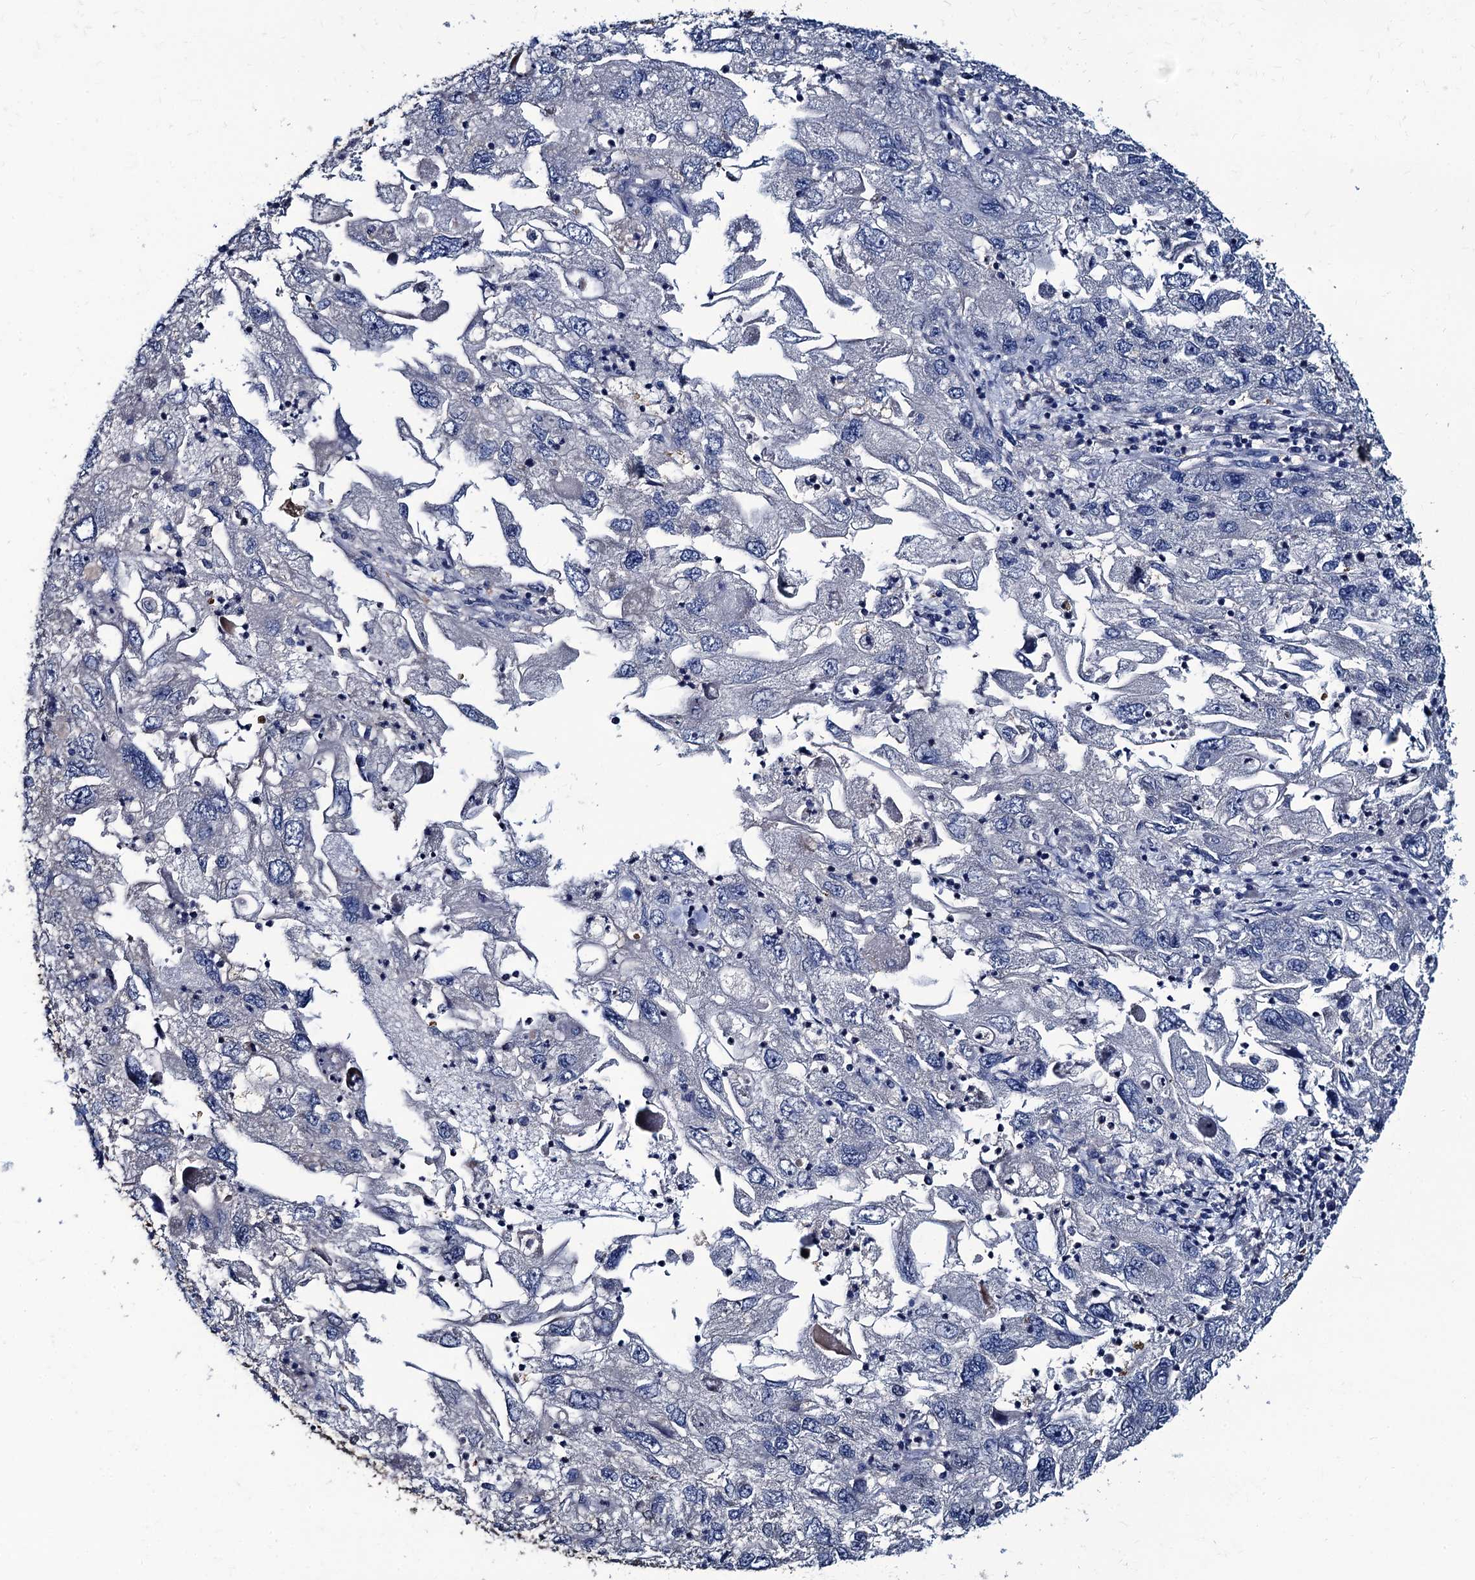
{"staining": {"intensity": "negative", "quantity": "none", "location": "none"}, "tissue": "endometrial cancer", "cell_type": "Tumor cells", "image_type": "cancer", "snomed": [{"axis": "morphology", "description": "Adenocarcinoma, NOS"}, {"axis": "topography", "description": "Endometrium"}], "caption": "Micrograph shows no significant protein staining in tumor cells of endometrial cancer.", "gene": "RTKN2", "patient": {"sex": "female", "age": 49}}